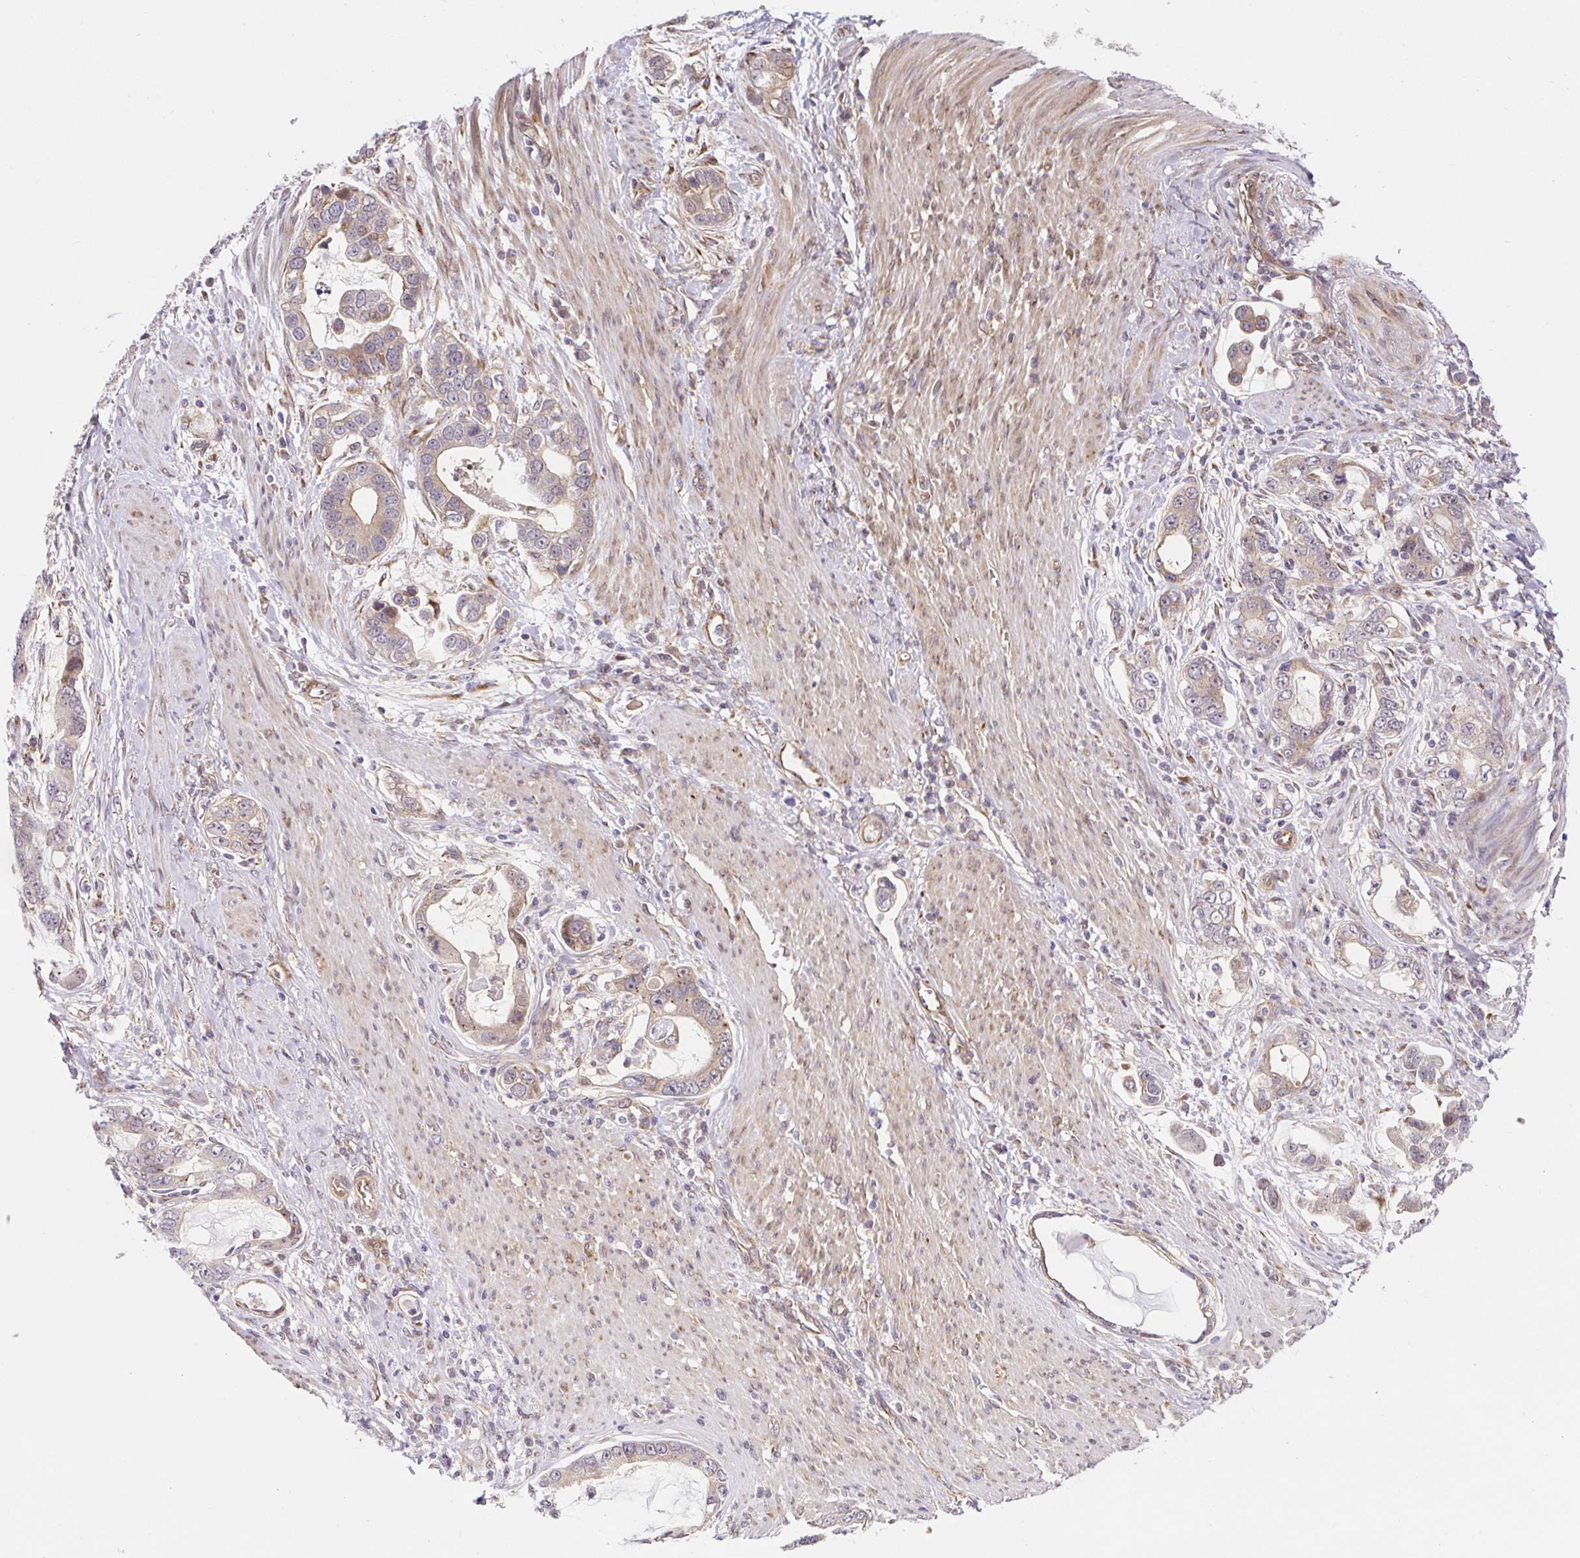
{"staining": {"intensity": "weak", "quantity": "<25%", "location": "cytoplasmic/membranous"}, "tissue": "stomach cancer", "cell_type": "Tumor cells", "image_type": "cancer", "snomed": [{"axis": "morphology", "description": "Adenocarcinoma, NOS"}, {"axis": "topography", "description": "Stomach, lower"}], "caption": "Human stomach cancer stained for a protein using immunohistochemistry demonstrates no expression in tumor cells.", "gene": "LYPD5", "patient": {"sex": "female", "age": 93}}